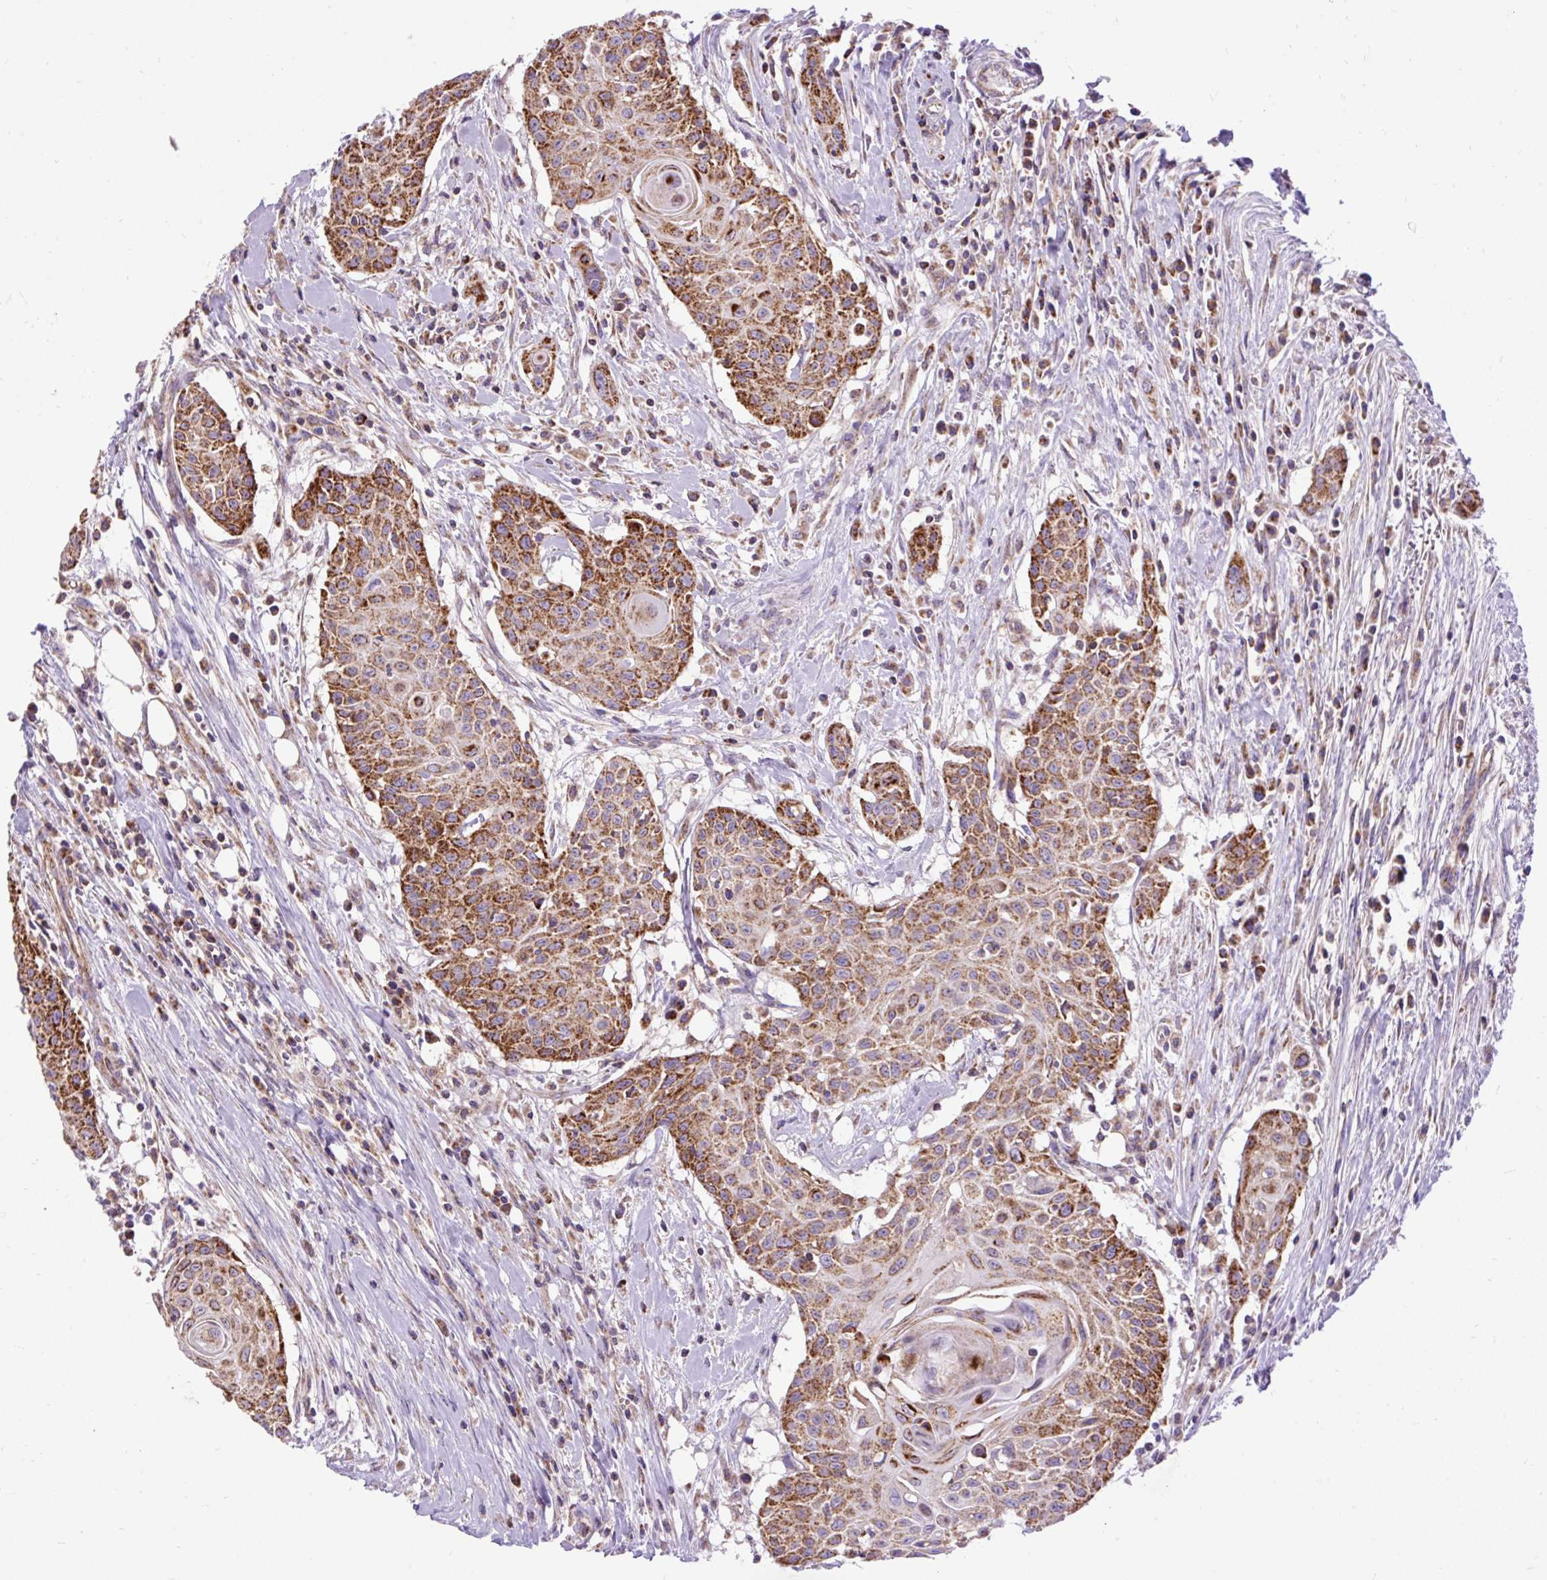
{"staining": {"intensity": "strong", "quantity": ">75%", "location": "cytoplasmic/membranous"}, "tissue": "head and neck cancer", "cell_type": "Tumor cells", "image_type": "cancer", "snomed": [{"axis": "morphology", "description": "Squamous cell carcinoma, NOS"}, {"axis": "topography", "description": "Lymph node"}, {"axis": "topography", "description": "Salivary gland"}, {"axis": "topography", "description": "Head-Neck"}], "caption": "Head and neck squamous cell carcinoma was stained to show a protein in brown. There is high levels of strong cytoplasmic/membranous positivity in approximately >75% of tumor cells. (DAB IHC, brown staining for protein, blue staining for nuclei).", "gene": "TOMM40", "patient": {"sex": "female", "age": 74}}